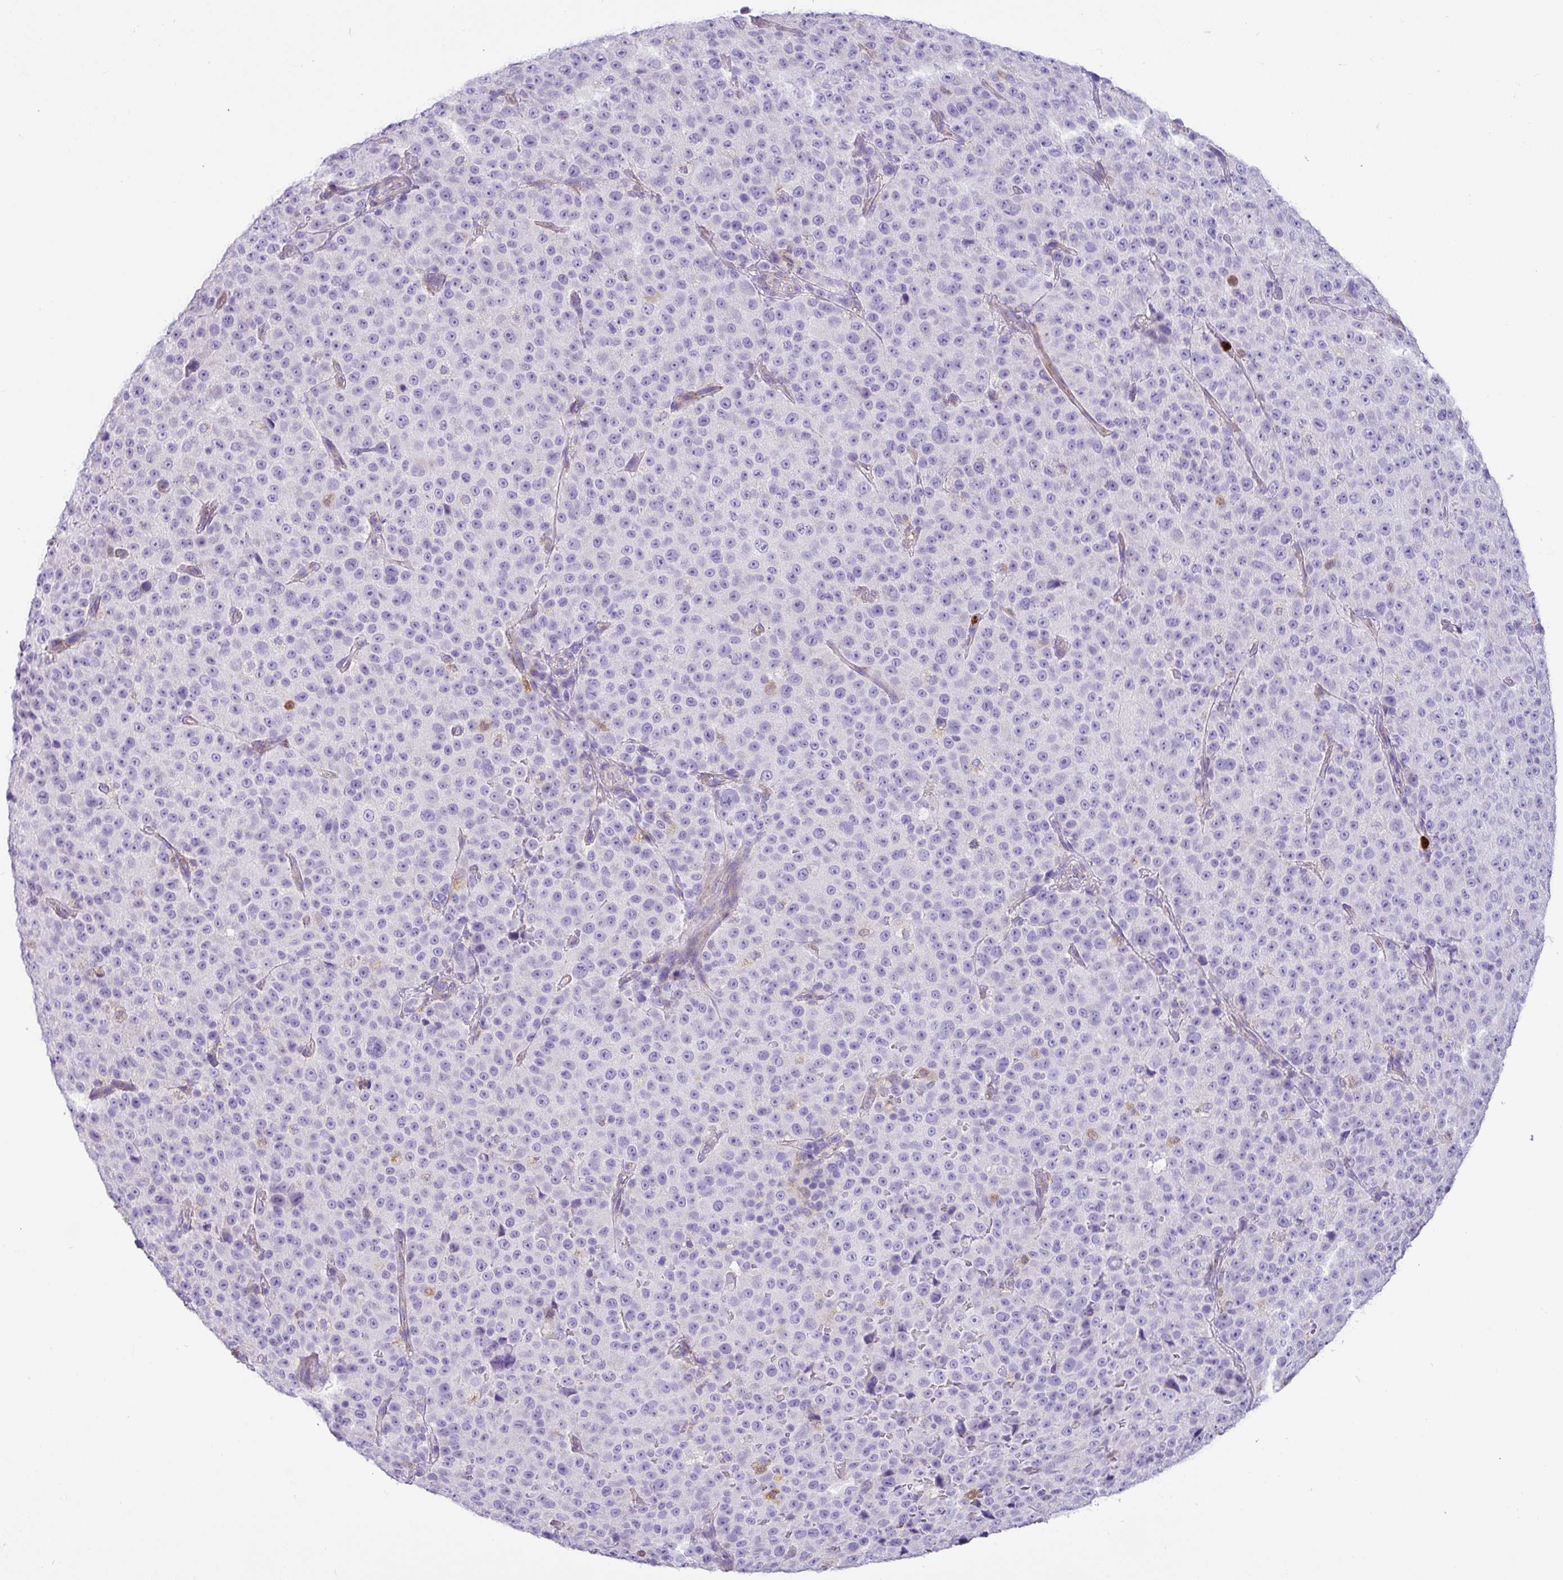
{"staining": {"intensity": "negative", "quantity": "none", "location": "none"}, "tissue": "melanoma", "cell_type": "Tumor cells", "image_type": "cancer", "snomed": [{"axis": "morphology", "description": "Malignant melanoma, Metastatic site"}, {"axis": "topography", "description": "Skin"}, {"axis": "topography", "description": "Lymph node"}], "caption": "This is an immunohistochemistry micrograph of human melanoma. There is no expression in tumor cells.", "gene": "SH2D3C", "patient": {"sex": "male", "age": 66}}